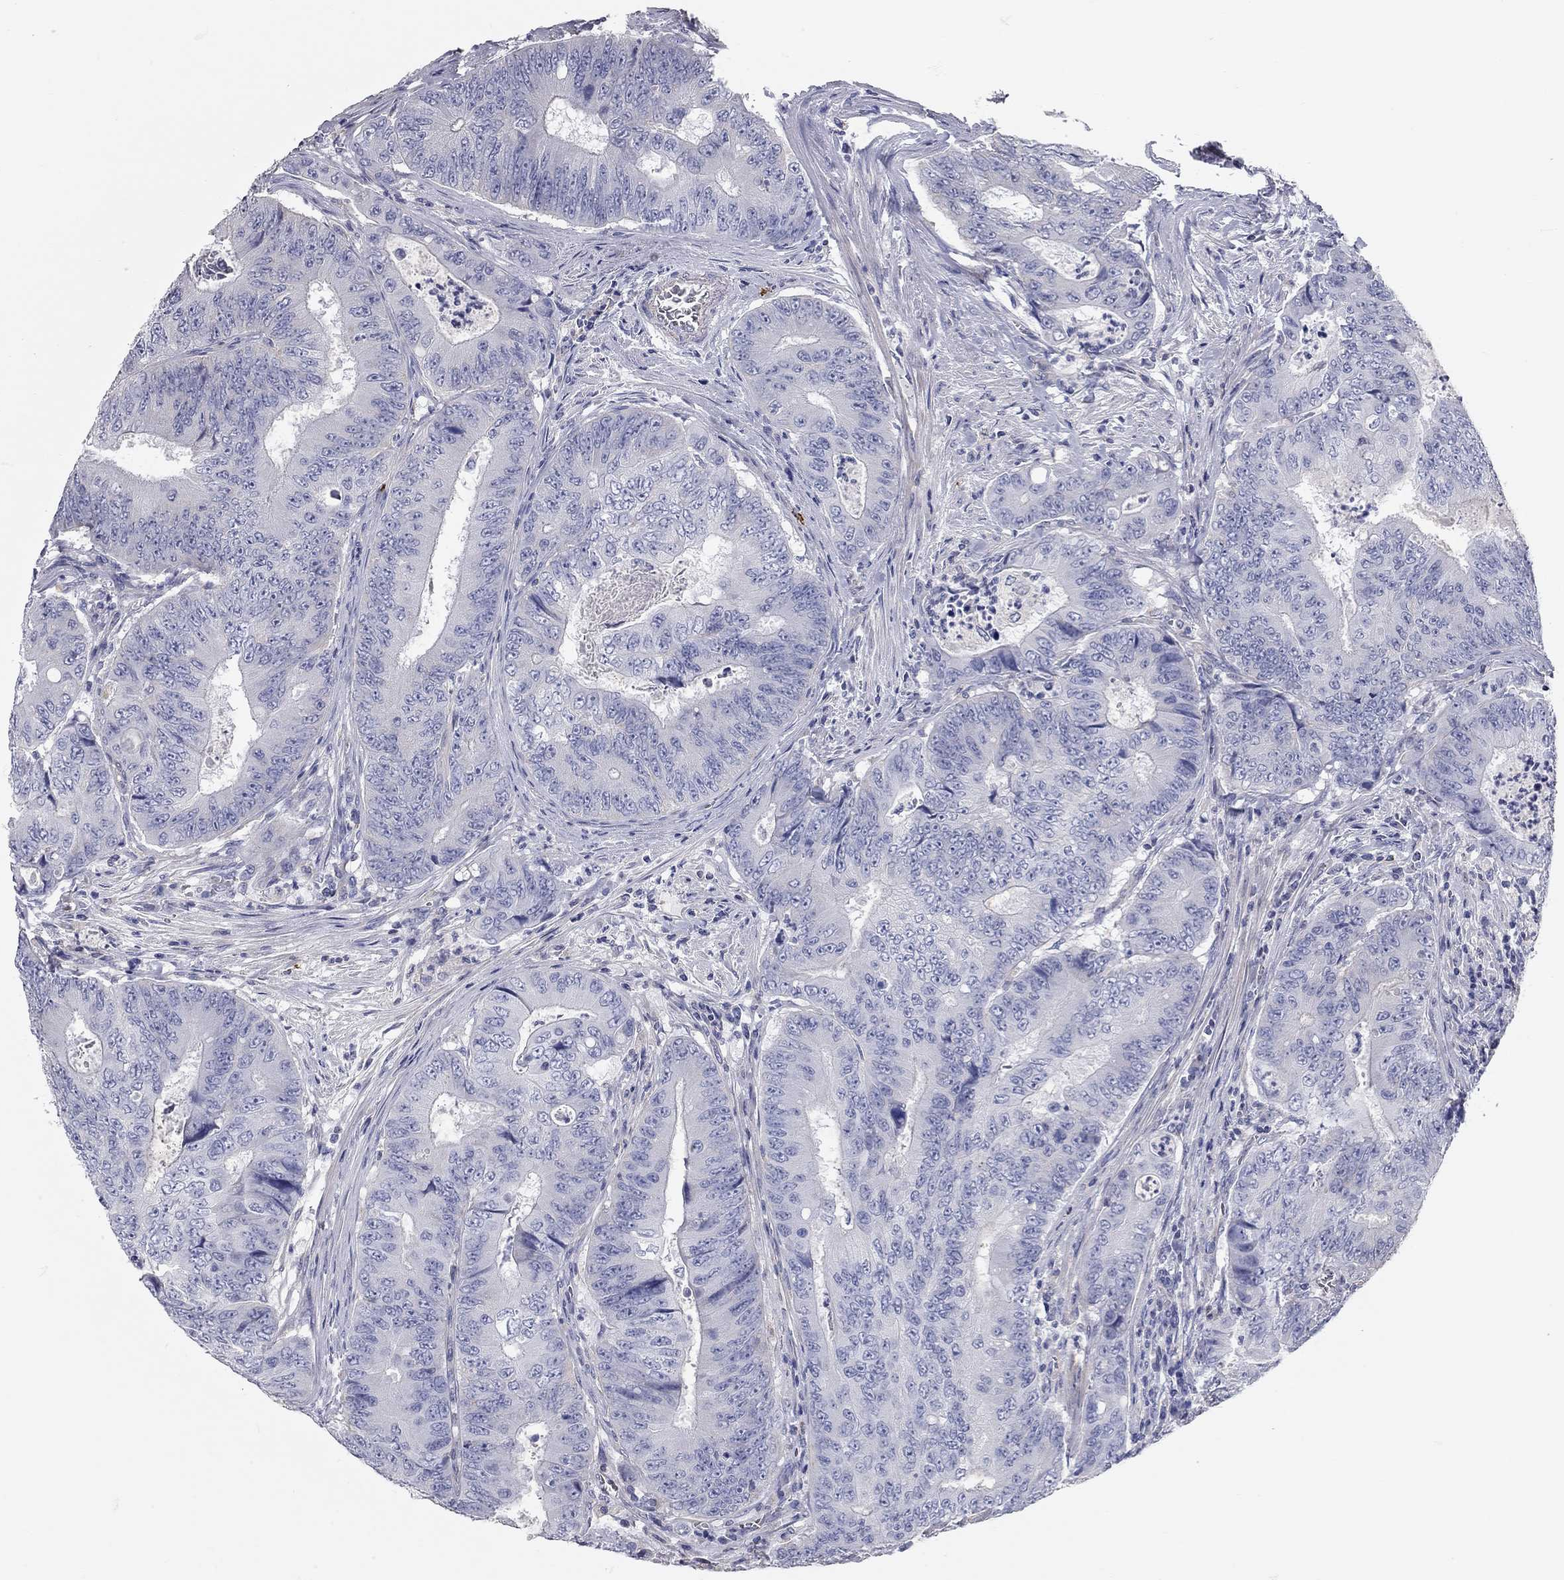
{"staining": {"intensity": "negative", "quantity": "none", "location": "none"}, "tissue": "colorectal cancer", "cell_type": "Tumor cells", "image_type": "cancer", "snomed": [{"axis": "morphology", "description": "Adenocarcinoma, NOS"}, {"axis": "topography", "description": "Colon"}], "caption": "An IHC micrograph of colorectal cancer (adenocarcinoma) is shown. There is no staining in tumor cells of colorectal cancer (adenocarcinoma).", "gene": "C10orf90", "patient": {"sex": "female", "age": 48}}